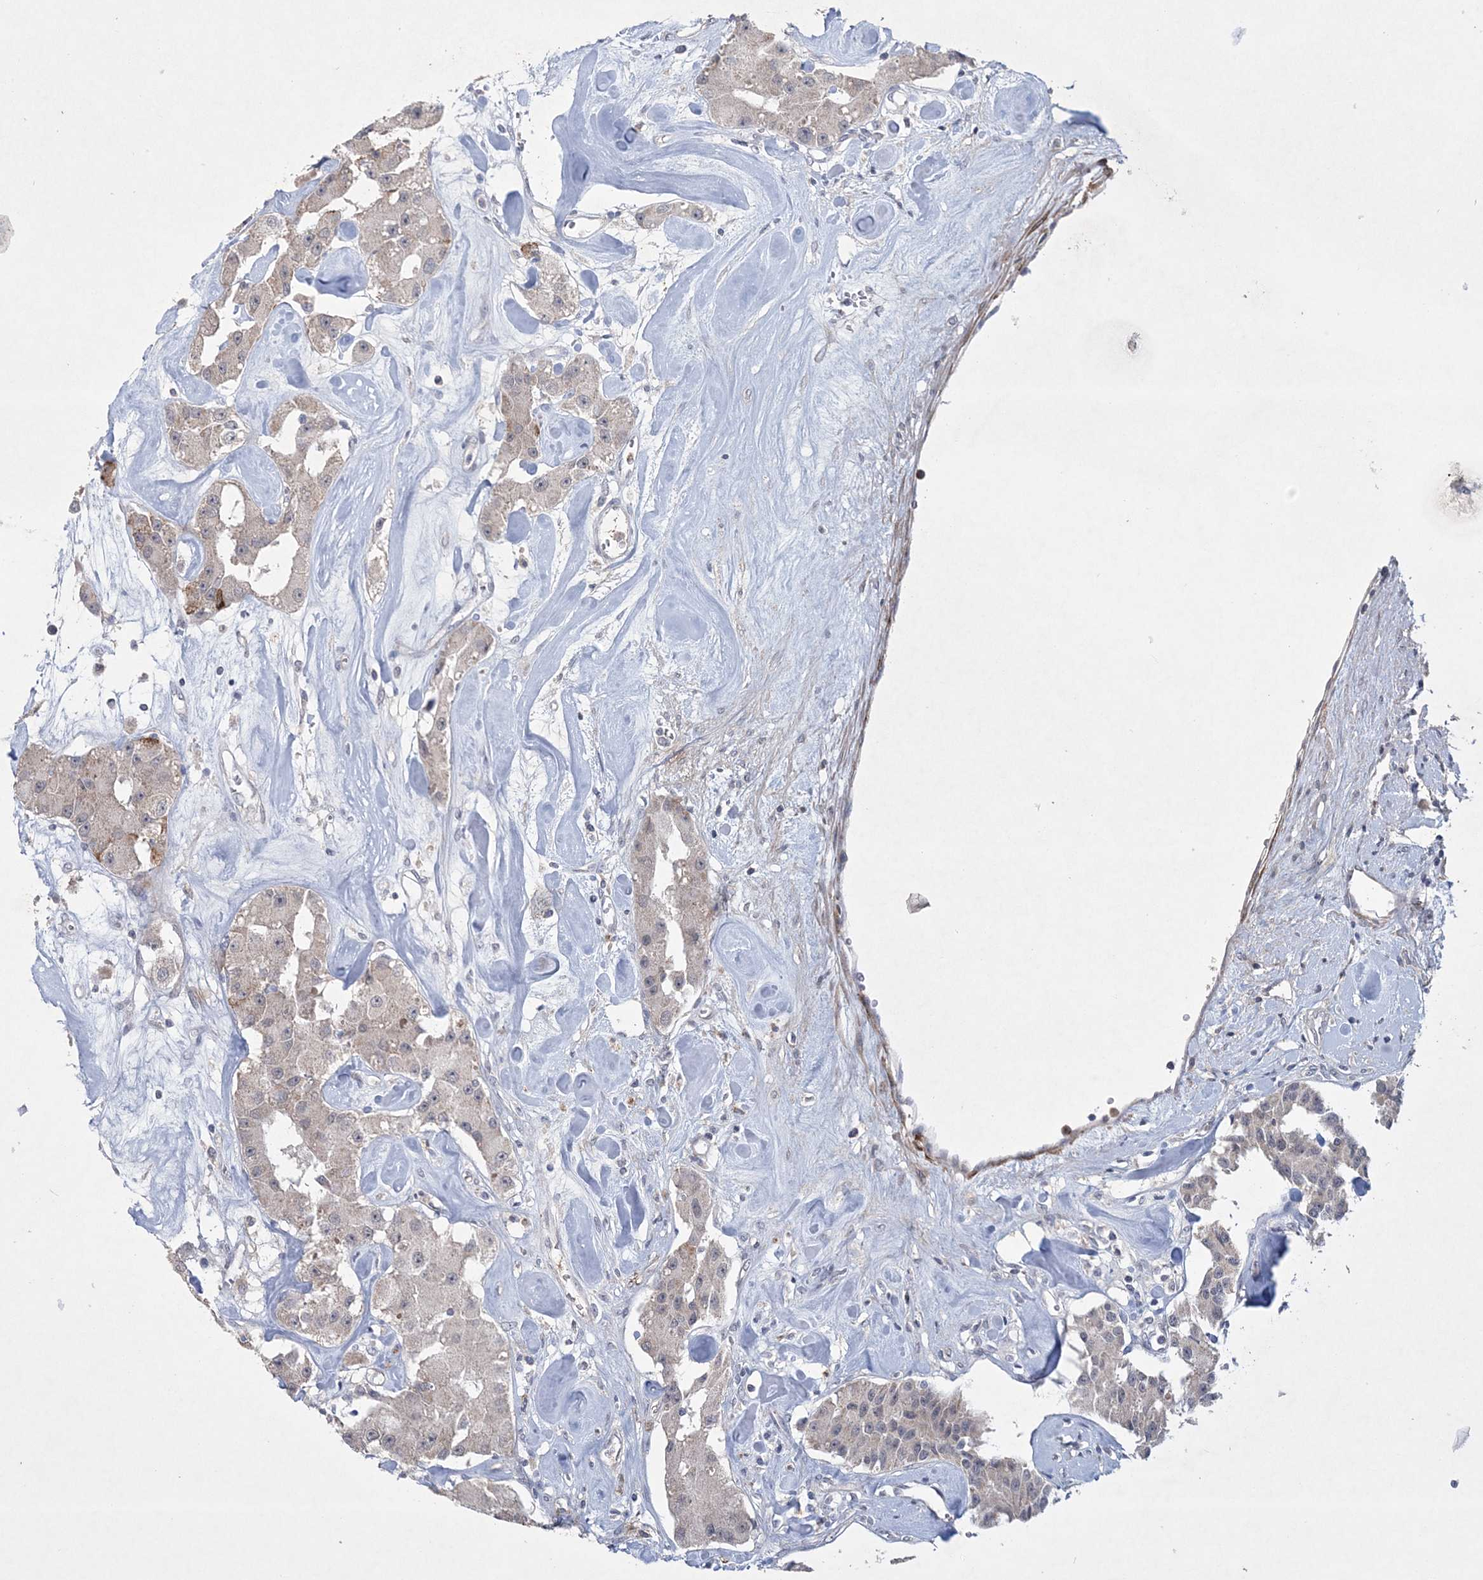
{"staining": {"intensity": "negative", "quantity": "none", "location": "none"}, "tissue": "carcinoid", "cell_type": "Tumor cells", "image_type": "cancer", "snomed": [{"axis": "morphology", "description": "Carcinoid, malignant, NOS"}, {"axis": "topography", "description": "Pancreas"}], "caption": "IHC image of neoplastic tissue: human carcinoid stained with DAB demonstrates no significant protein expression in tumor cells.", "gene": "DPCD", "patient": {"sex": "male", "age": 41}}